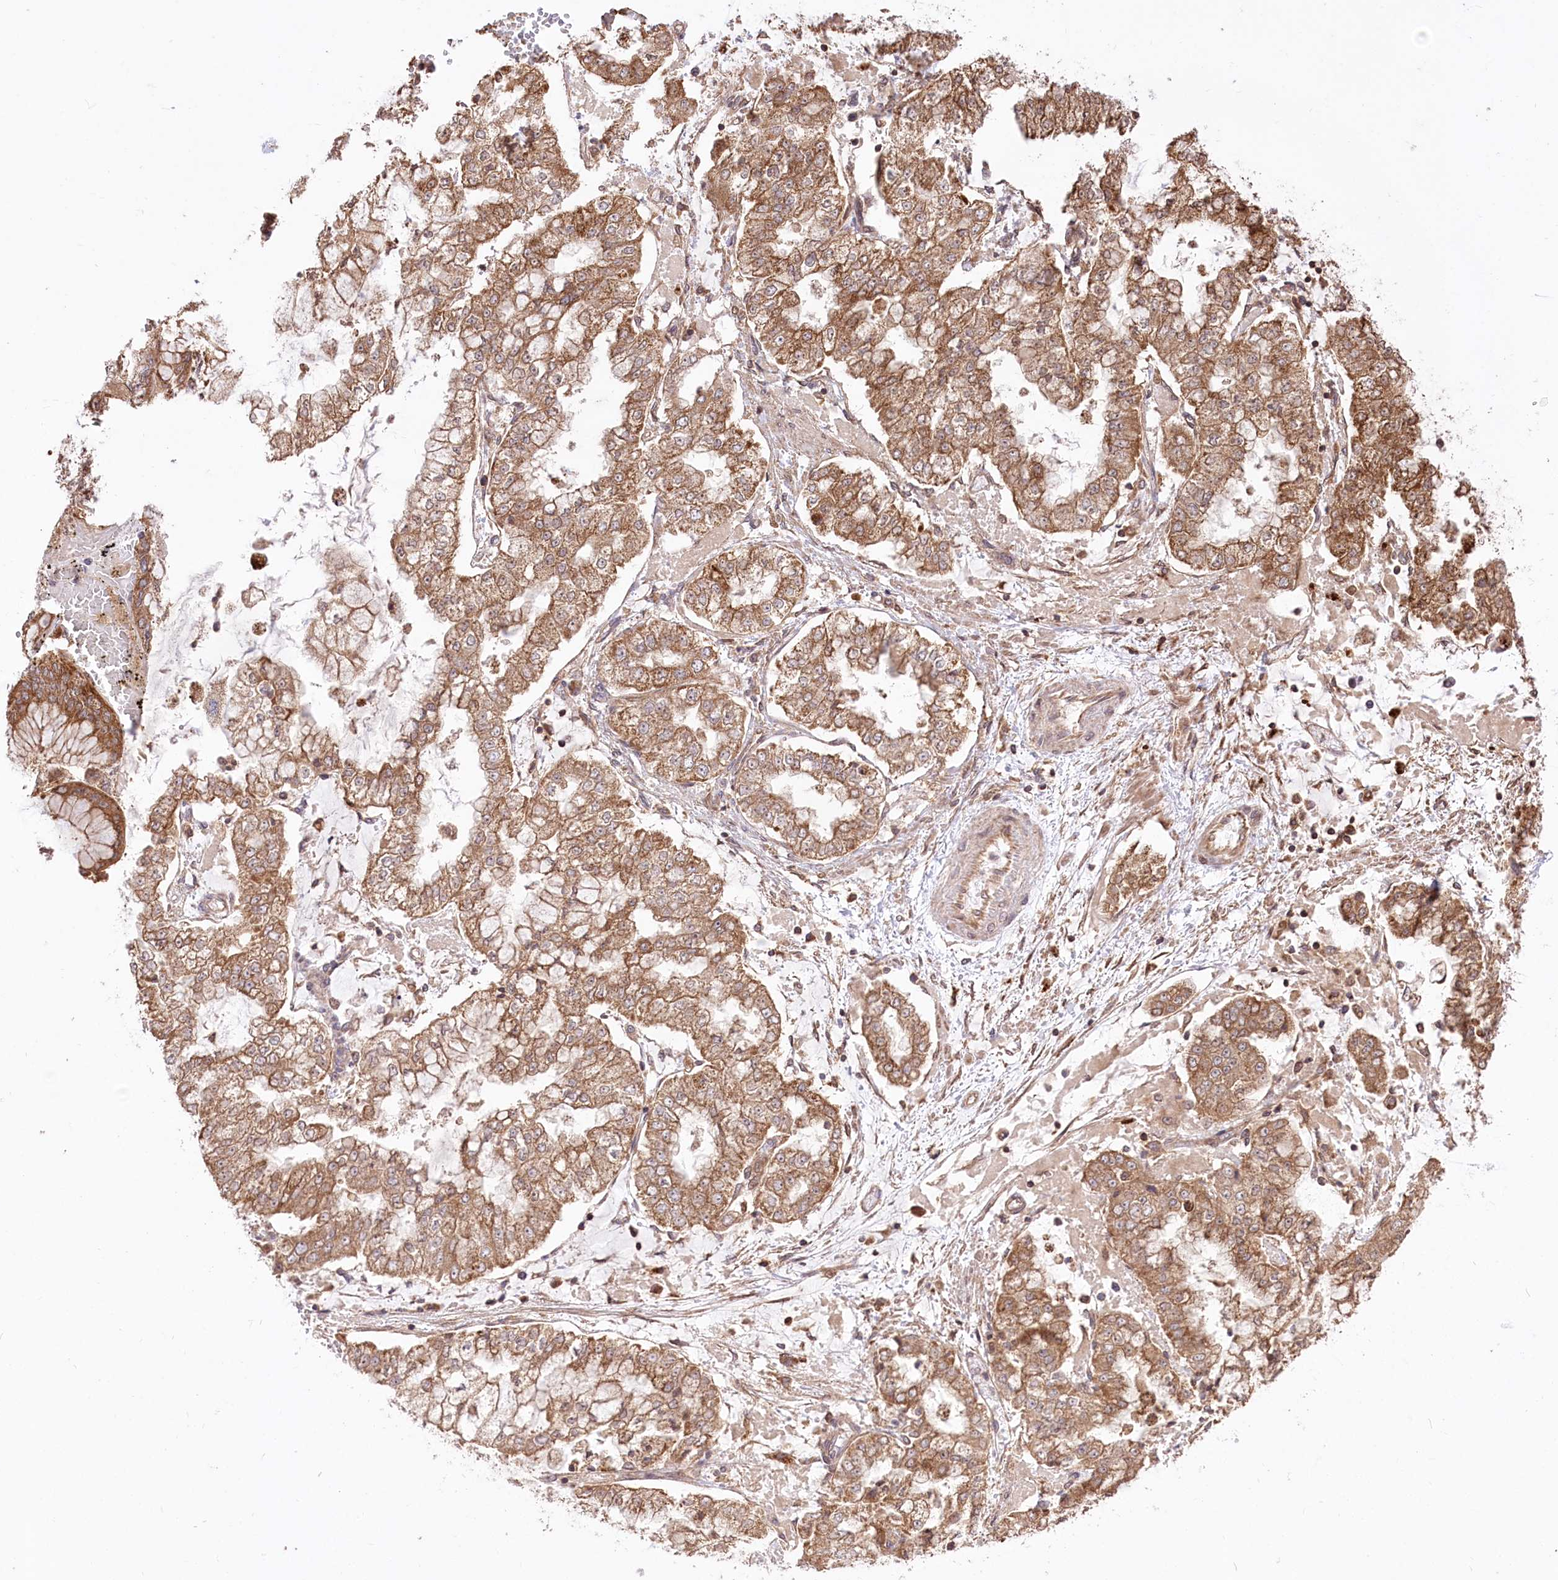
{"staining": {"intensity": "moderate", "quantity": ">75%", "location": "cytoplasmic/membranous"}, "tissue": "stomach cancer", "cell_type": "Tumor cells", "image_type": "cancer", "snomed": [{"axis": "morphology", "description": "Adenocarcinoma, NOS"}, {"axis": "topography", "description": "Stomach"}], "caption": "Tumor cells exhibit medium levels of moderate cytoplasmic/membranous staining in about >75% of cells in human adenocarcinoma (stomach).", "gene": "XYLB", "patient": {"sex": "male", "age": 76}}